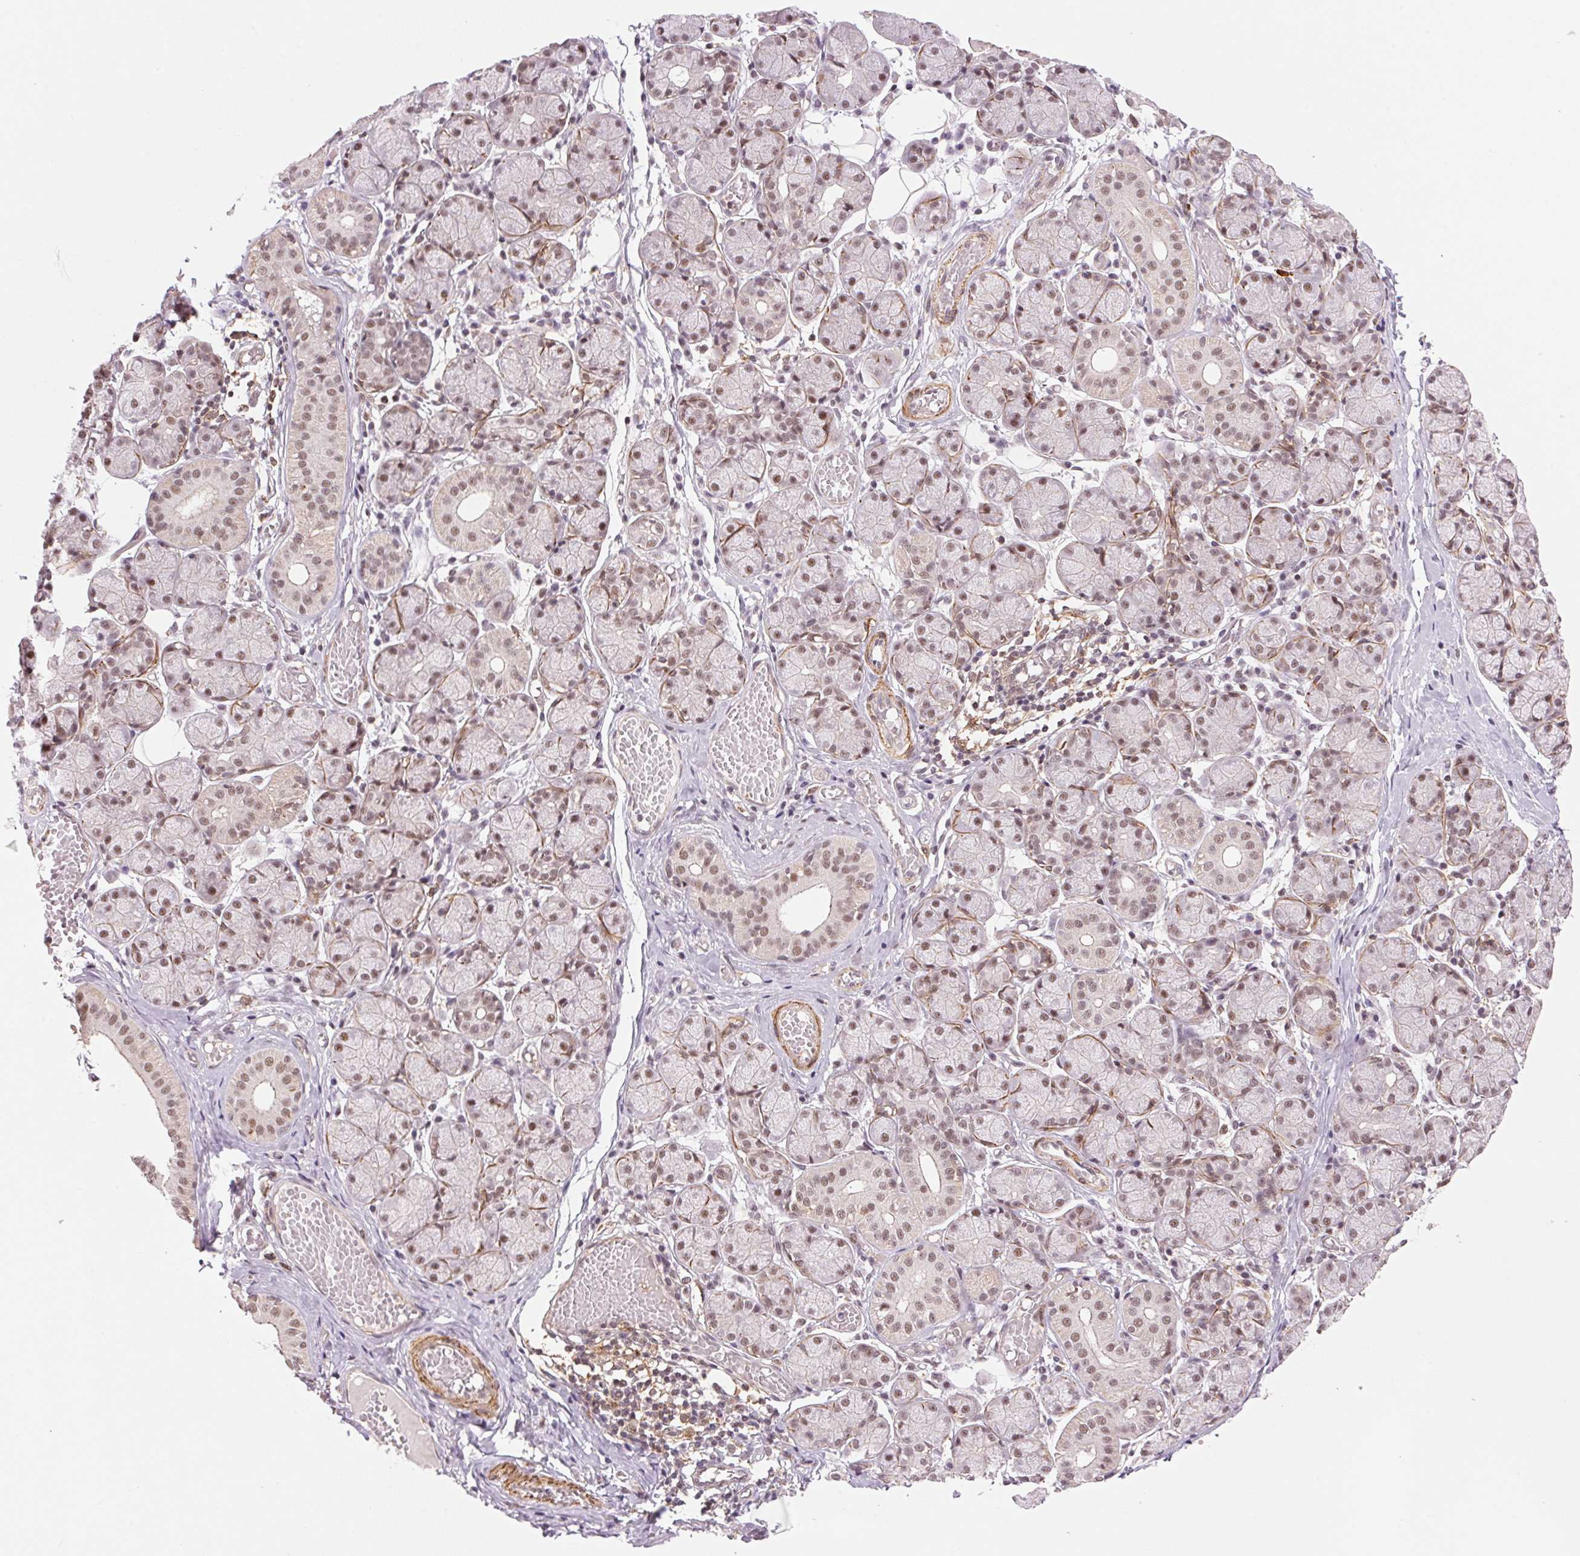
{"staining": {"intensity": "moderate", "quantity": "<25%", "location": "nuclear"}, "tissue": "salivary gland", "cell_type": "Glandular cells", "image_type": "normal", "snomed": [{"axis": "morphology", "description": "Normal tissue, NOS"}, {"axis": "topography", "description": "Salivary gland"}], "caption": "Immunohistochemical staining of unremarkable salivary gland reveals <25% levels of moderate nuclear protein expression in about <25% of glandular cells. (Brightfield microscopy of DAB IHC at high magnification).", "gene": "HNRNPDL", "patient": {"sex": "female", "age": 24}}